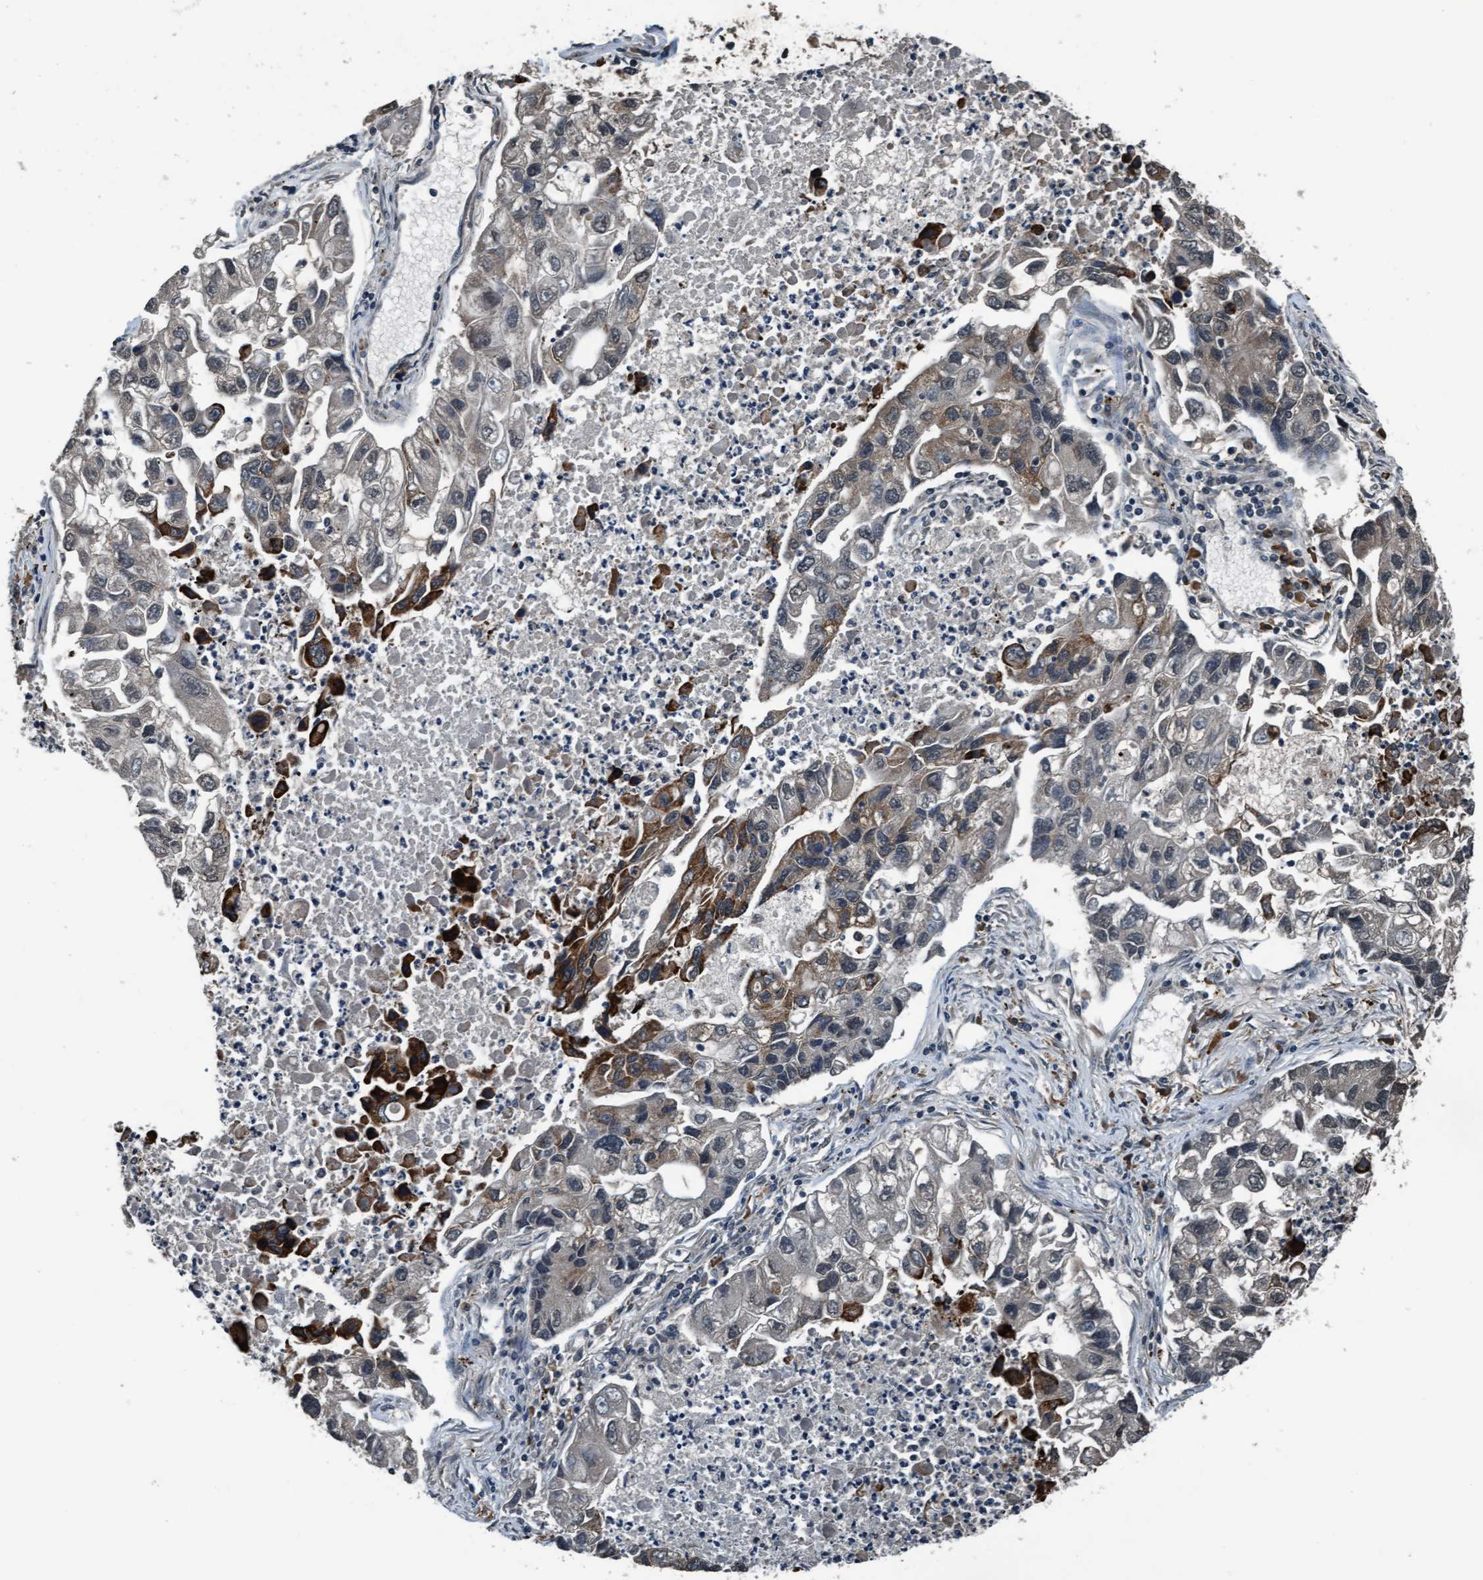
{"staining": {"intensity": "moderate", "quantity": "<25%", "location": "cytoplasmic/membranous"}, "tissue": "lung cancer", "cell_type": "Tumor cells", "image_type": "cancer", "snomed": [{"axis": "morphology", "description": "Adenocarcinoma, NOS"}, {"axis": "topography", "description": "Lung"}], "caption": "A low amount of moderate cytoplasmic/membranous staining is seen in approximately <25% of tumor cells in lung adenocarcinoma tissue. (Brightfield microscopy of DAB IHC at high magnification).", "gene": "WASF1", "patient": {"sex": "female", "age": 51}}